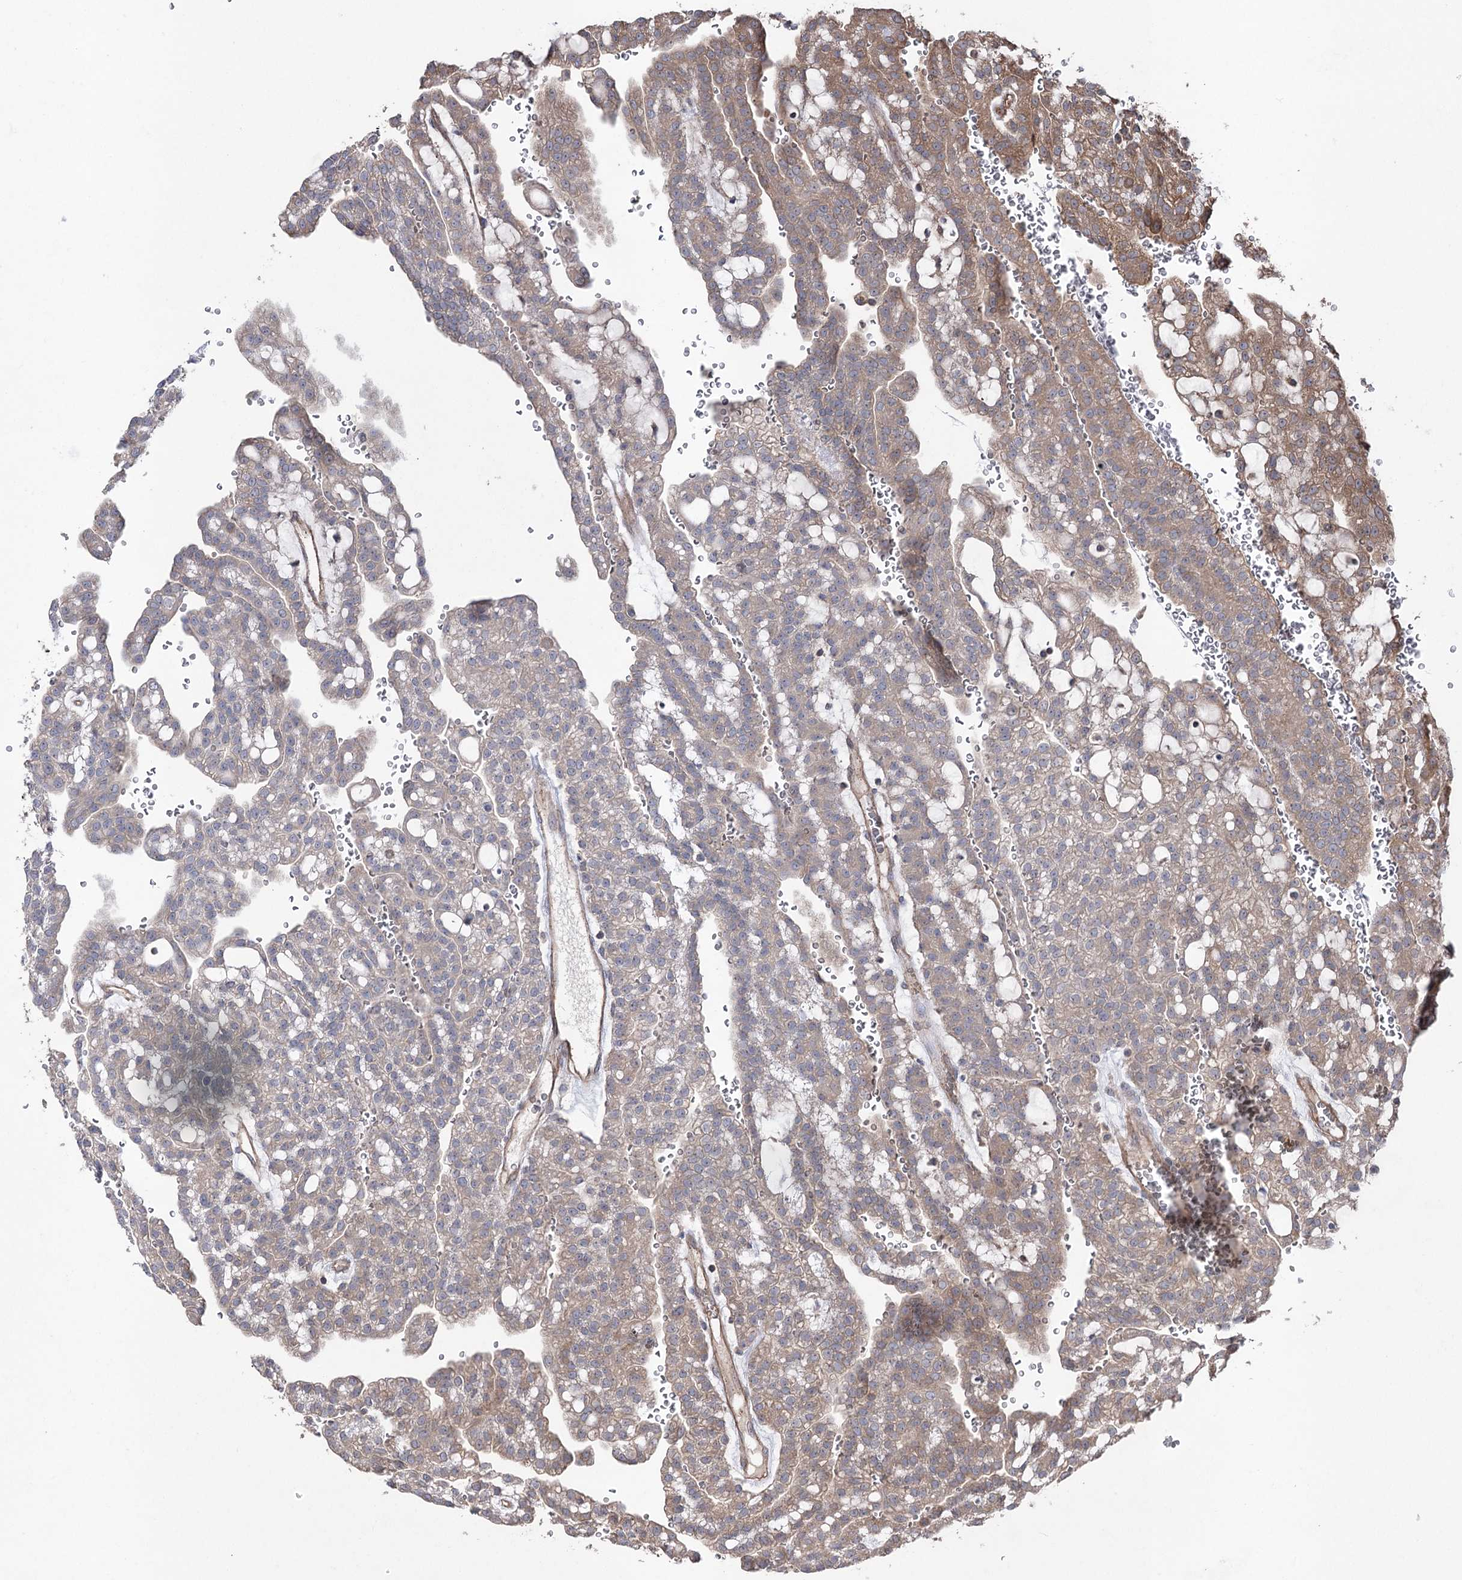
{"staining": {"intensity": "weak", "quantity": ">75%", "location": "cytoplasmic/membranous"}, "tissue": "renal cancer", "cell_type": "Tumor cells", "image_type": "cancer", "snomed": [{"axis": "morphology", "description": "Adenocarcinoma, NOS"}, {"axis": "topography", "description": "Kidney"}], "caption": "Renal cancer tissue demonstrates weak cytoplasmic/membranous expression in about >75% of tumor cells, visualized by immunohistochemistry.", "gene": "LARS2", "patient": {"sex": "male", "age": 63}}